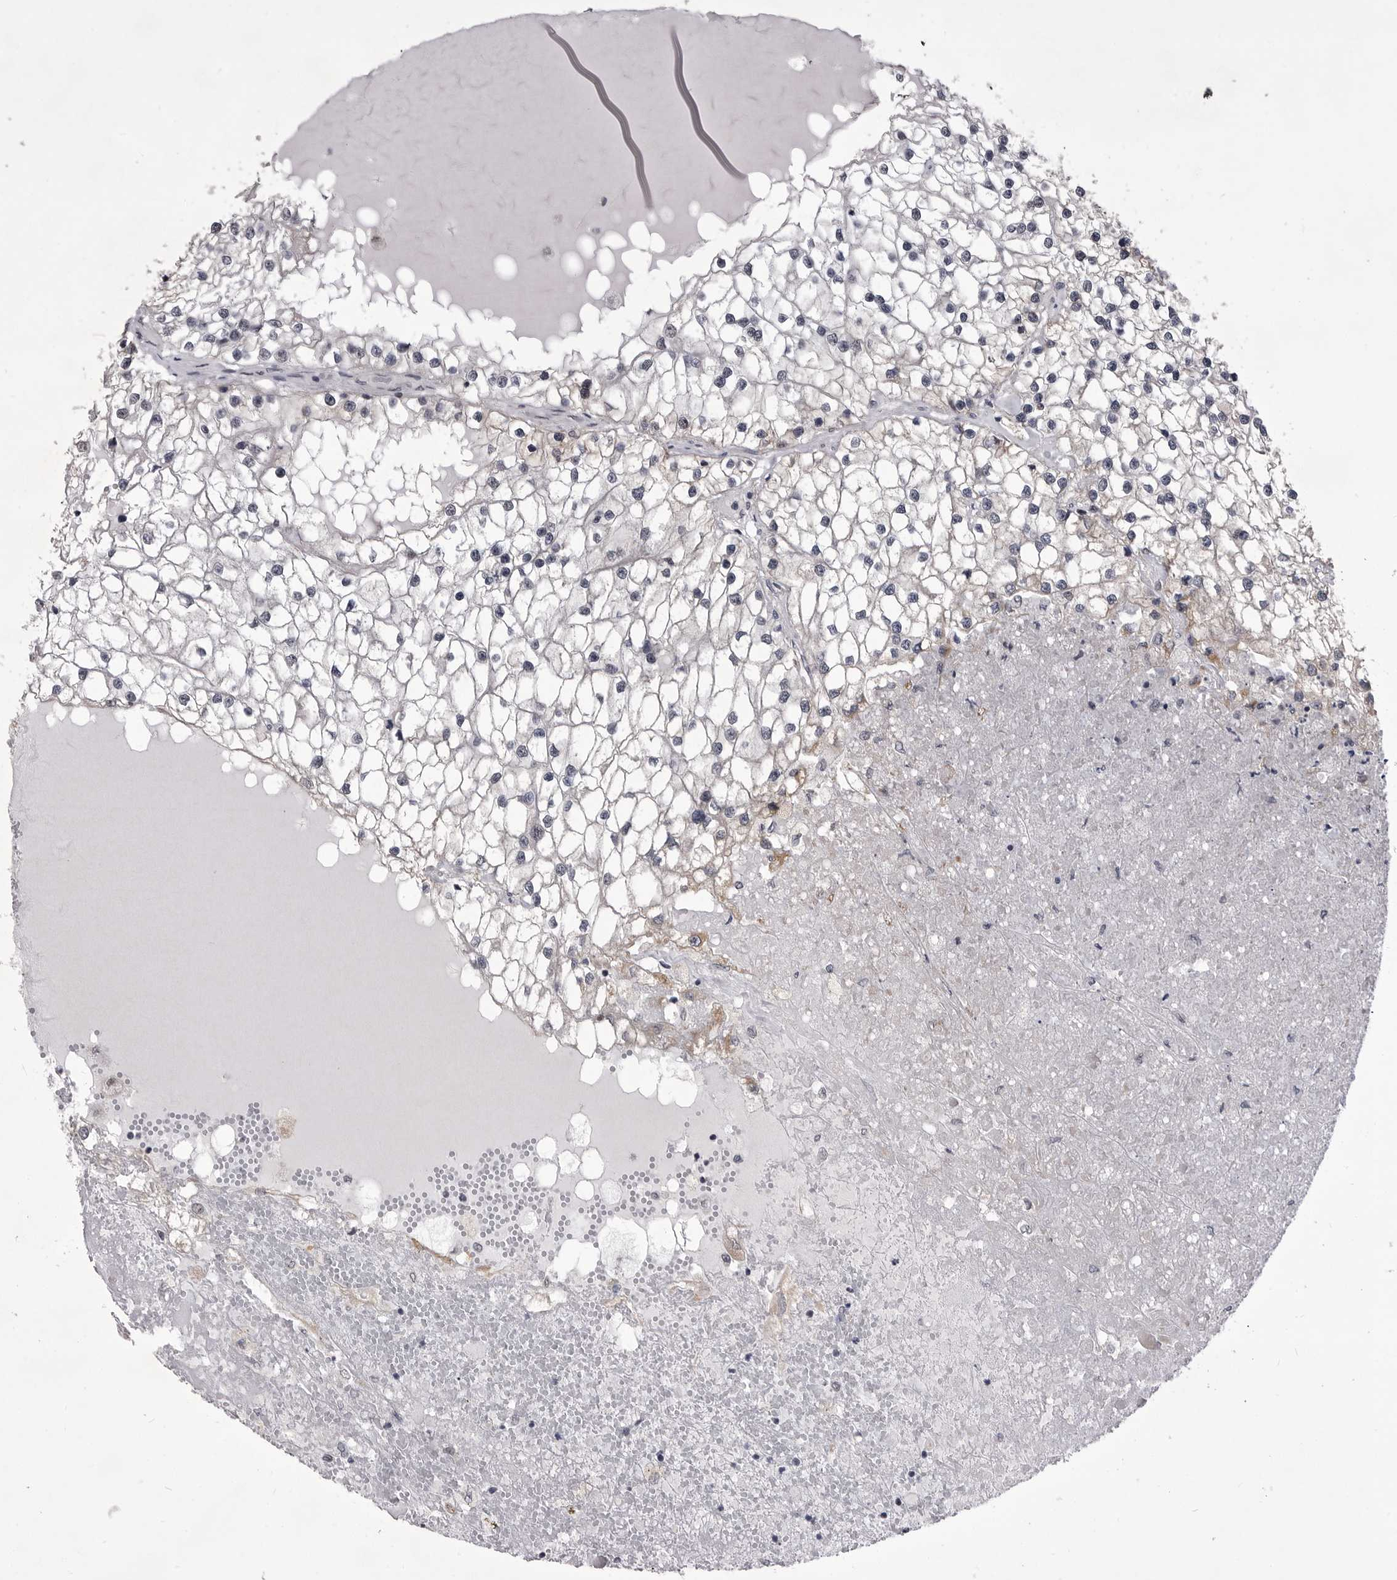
{"staining": {"intensity": "negative", "quantity": "none", "location": "none"}, "tissue": "renal cancer", "cell_type": "Tumor cells", "image_type": "cancer", "snomed": [{"axis": "morphology", "description": "Adenocarcinoma, NOS"}, {"axis": "topography", "description": "Kidney"}], "caption": "A high-resolution histopathology image shows IHC staining of renal cancer, which demonstrates no significant staining in tumor cells. (IHC, brightfield microscopy, high magnification).", "gene": "PRPF3", "patient": {"sex": "male", "age": 68}}